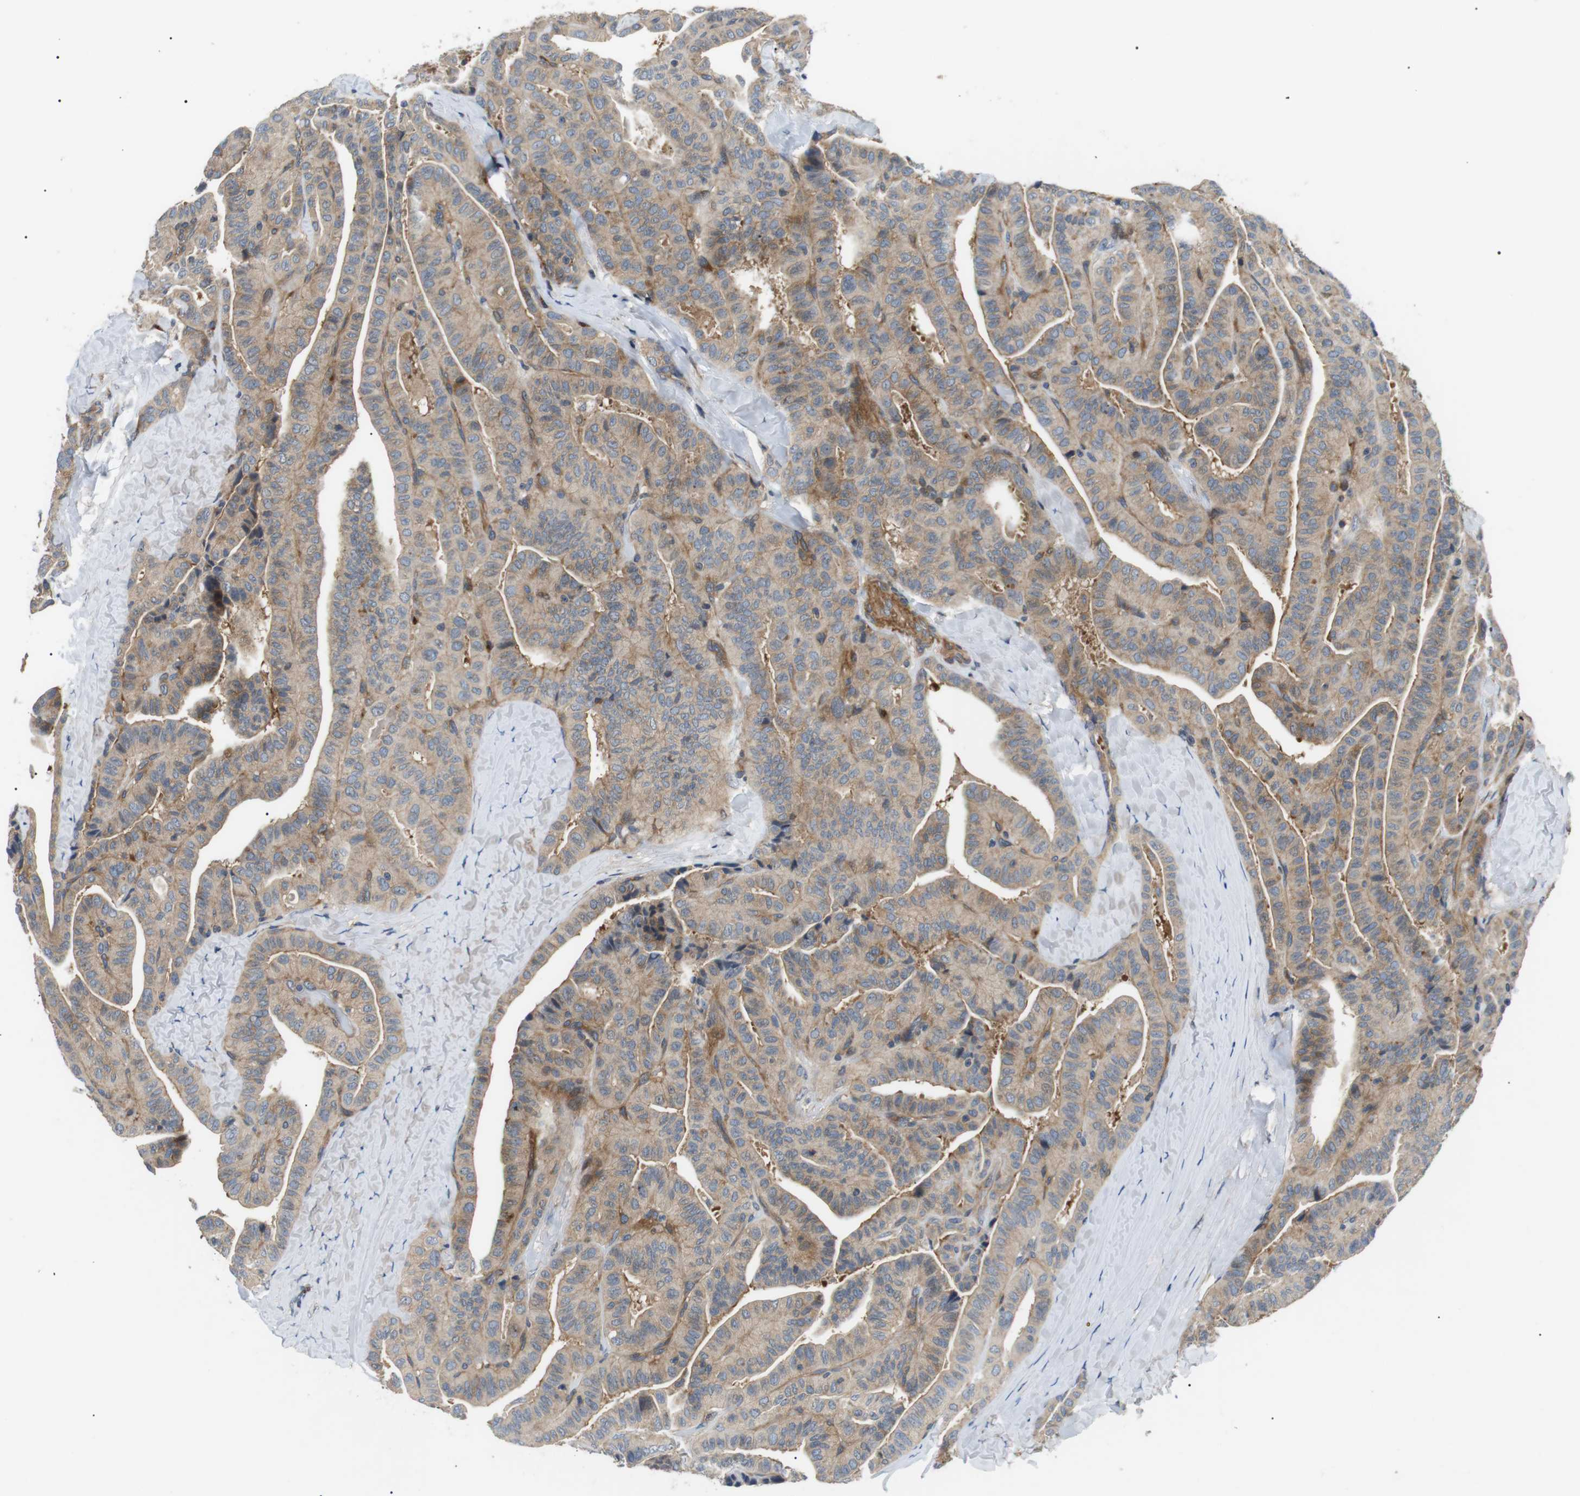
{"staining": {"intensity": "weak", "quantity": ">75%", "location": "cytoplasmic/membranous"}, "tissue": "thyroid cancer", "cell_type": "Tumor cells", "image_type": "cancer", "snomed": [{"axis": "morphology", "description": "Papillary adenocarcinoma, NOS"}, {"axis": "topography", "description": "Thyroid gland"}], "caption": "A brown stain shows weak cytoplasmic/membranous positivity of a protein in human thyroid papillary adenocarcinoma tumor cells. The protein is shown in brown color, while the nuclei are stained blue.", "gene": "DIPK1A", "patient": {"sex": "male", "age": 77}}